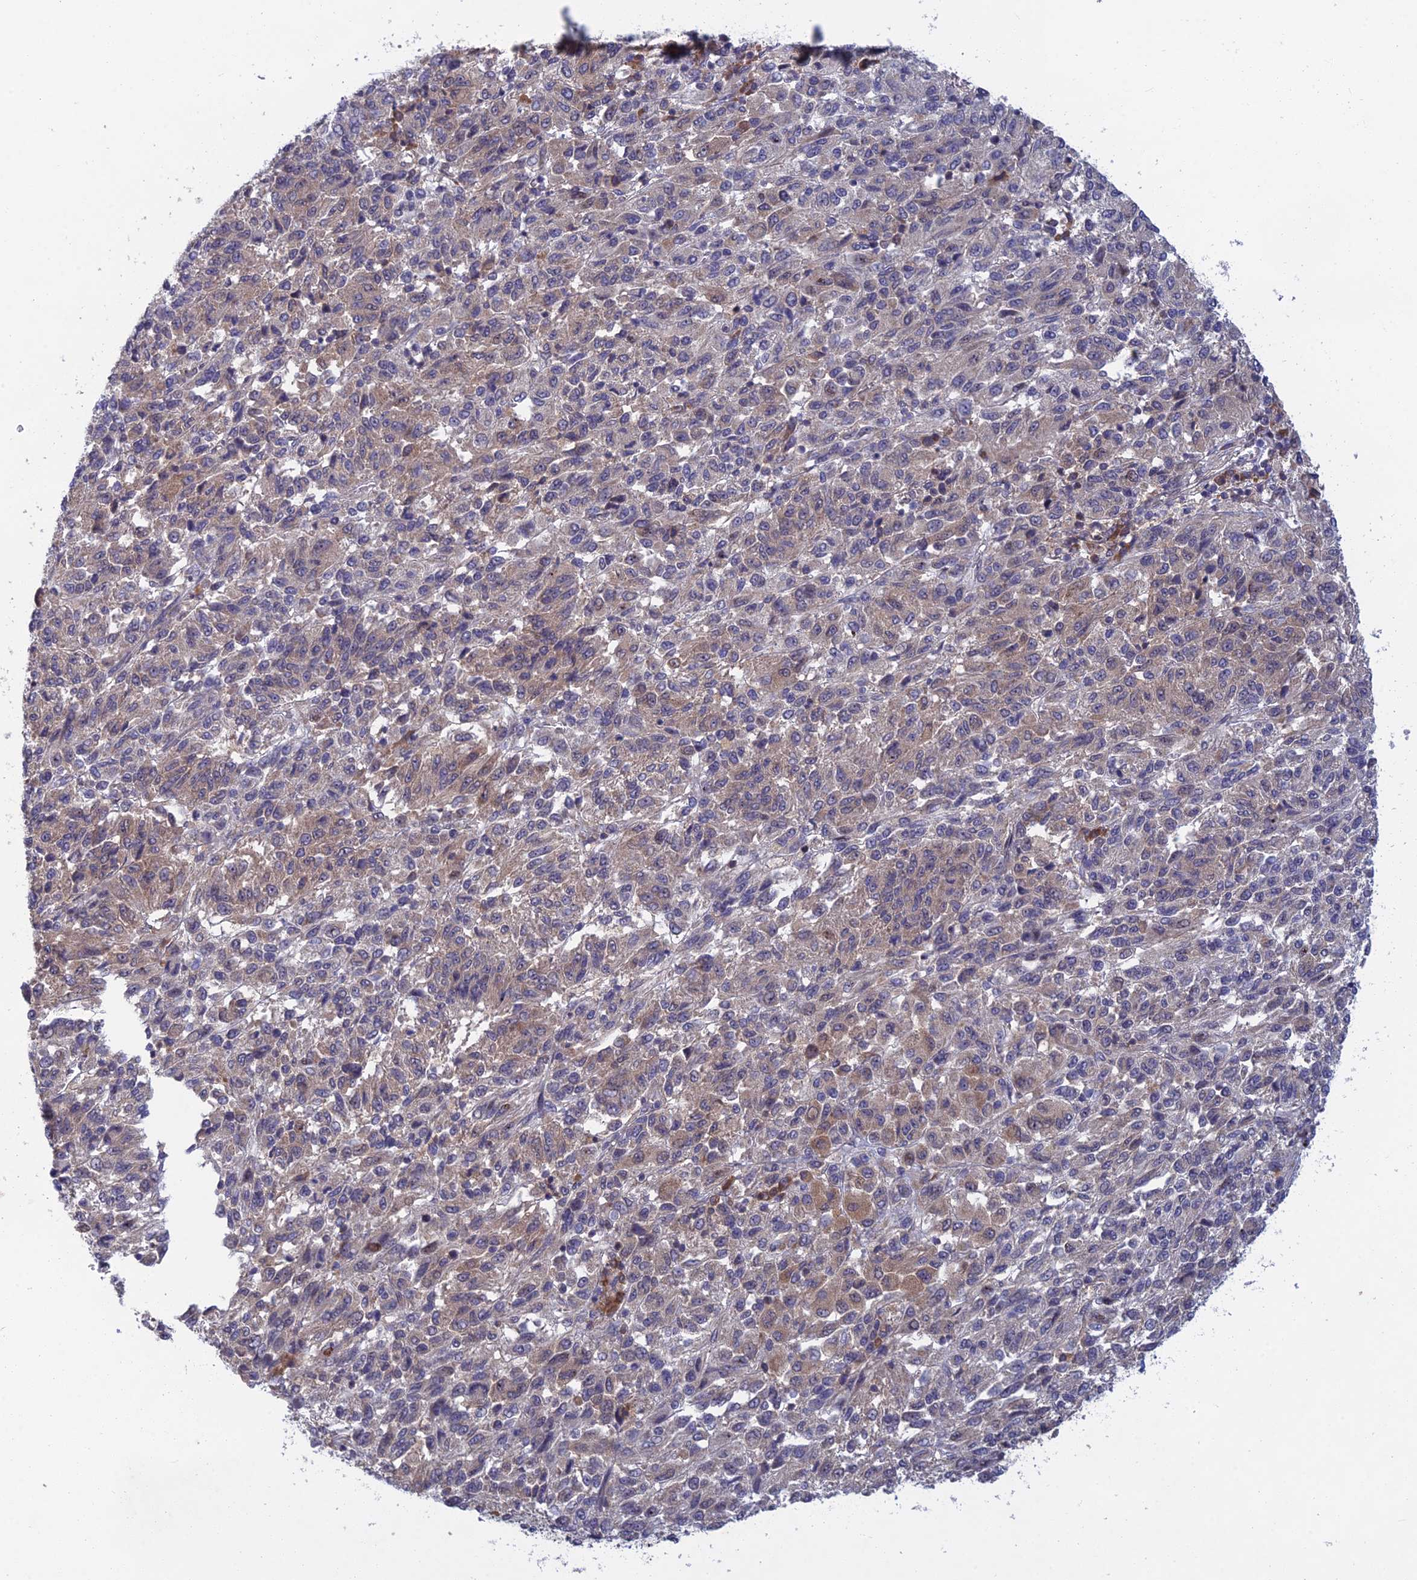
{"staining": {"intensity": "weak", "quantity": "<25%", "location": "cytoplasmic/membranous"}, "tissue": "melanoma", "cell_type": "Tumor cells", "image_type": "cancer", "snomed": [{"axis": "morphology", "description": "Malignant melanoma, Metastatic site"}, {"axis": "topography", "description": "Lung"}], "caption": "IHC image of neoplastic tissue: human malignant melanoma (metastatic site) stained with DAB (3,3'-diaminobenzidine) shows no significant protein staining in tumor cells. Brightfield microscopy of IHC stained with DAB (3,3'-diaminobenzidine) (brown) and hematoxylin (blue), captured at high magnification.", "gene": "SRA1", "patient": {"sex": "male", "age": 64}}